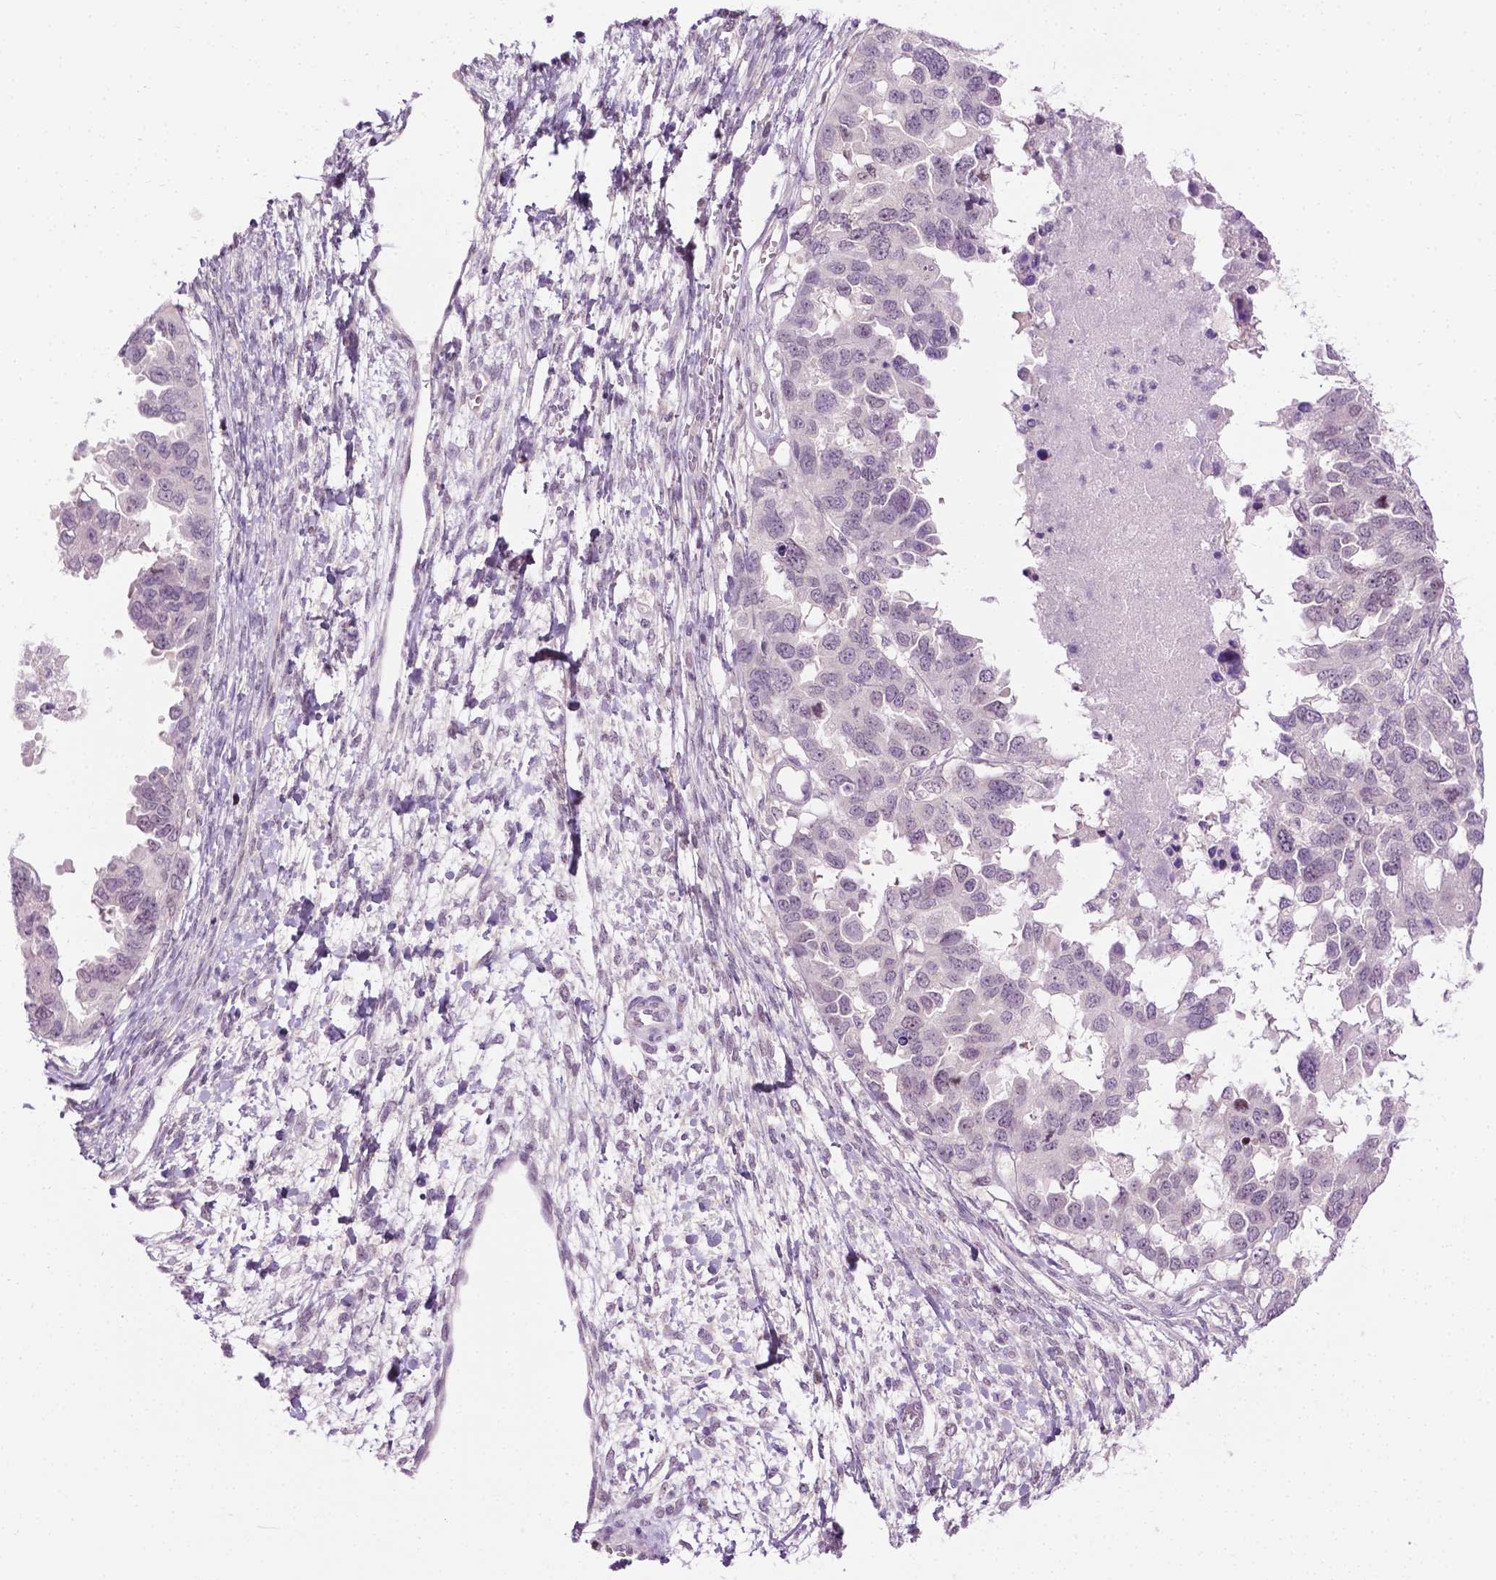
{"staining": {"intensity": "negative", "quantity": "none", "location": "none"}, "tissue": "ovarian cancer", "cell_type": "Tumor cells", "image_type": "cancer", "snomed": [{"axis": "morphology", "description": "Cystadenocarcinoma, serous, NOS"}, {"axis": "topography", "description": "Ovary"}], "caption": "Tumor cells are negative for protein expression in human ovarian cancer (serous cystadenocarcinoma). (DAB IHC, high magnification).", "gene": "DENND4A", "patient": {"sex": "female", "age": 53}}